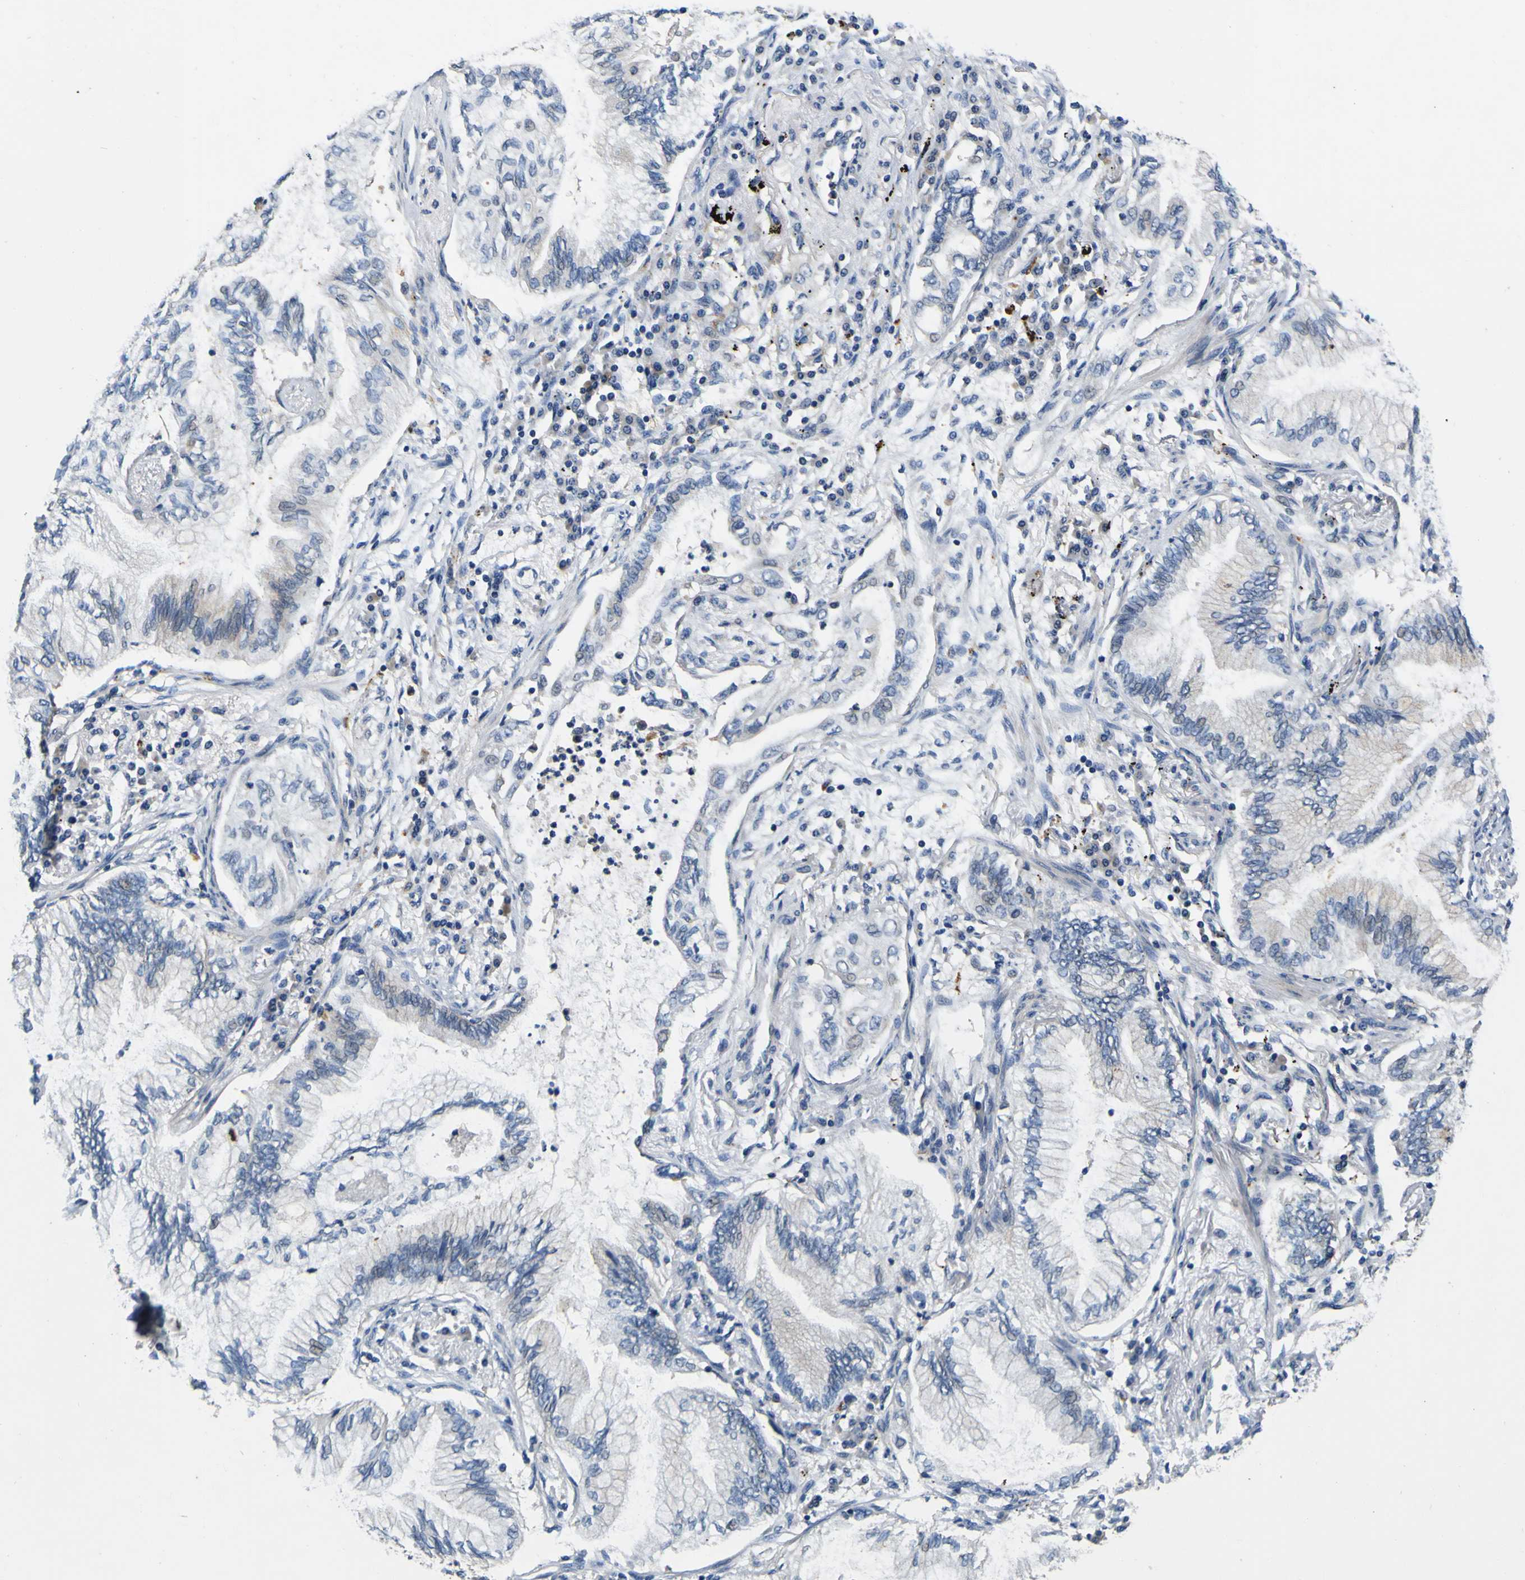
{"staining": {"intensity": "negative", "quantity": "none", "location": "none"}, "tissue": "lung cancer", "cell_type": "Tumor cells", "image_type": "cancer", "snomed": [{"axis": "morphology", "description": "Normal tissue, NOS"}, {"axis": "morphology", "description": "Adenocarcinoma, NOS"}, {"axis": "topography", "description": "Bronchus"}, {"axis": "topography", "description": "Lung"}], "caption": "Tumor cells show no significant positivity in lung adenocarcinoma. (Brightfield microscopy of DAB (3,3'-diaminobenzidine) immunohistochemistry at high magnification).", "gene": "TNIK", "patient": {"sex": "female", "age": 70}}